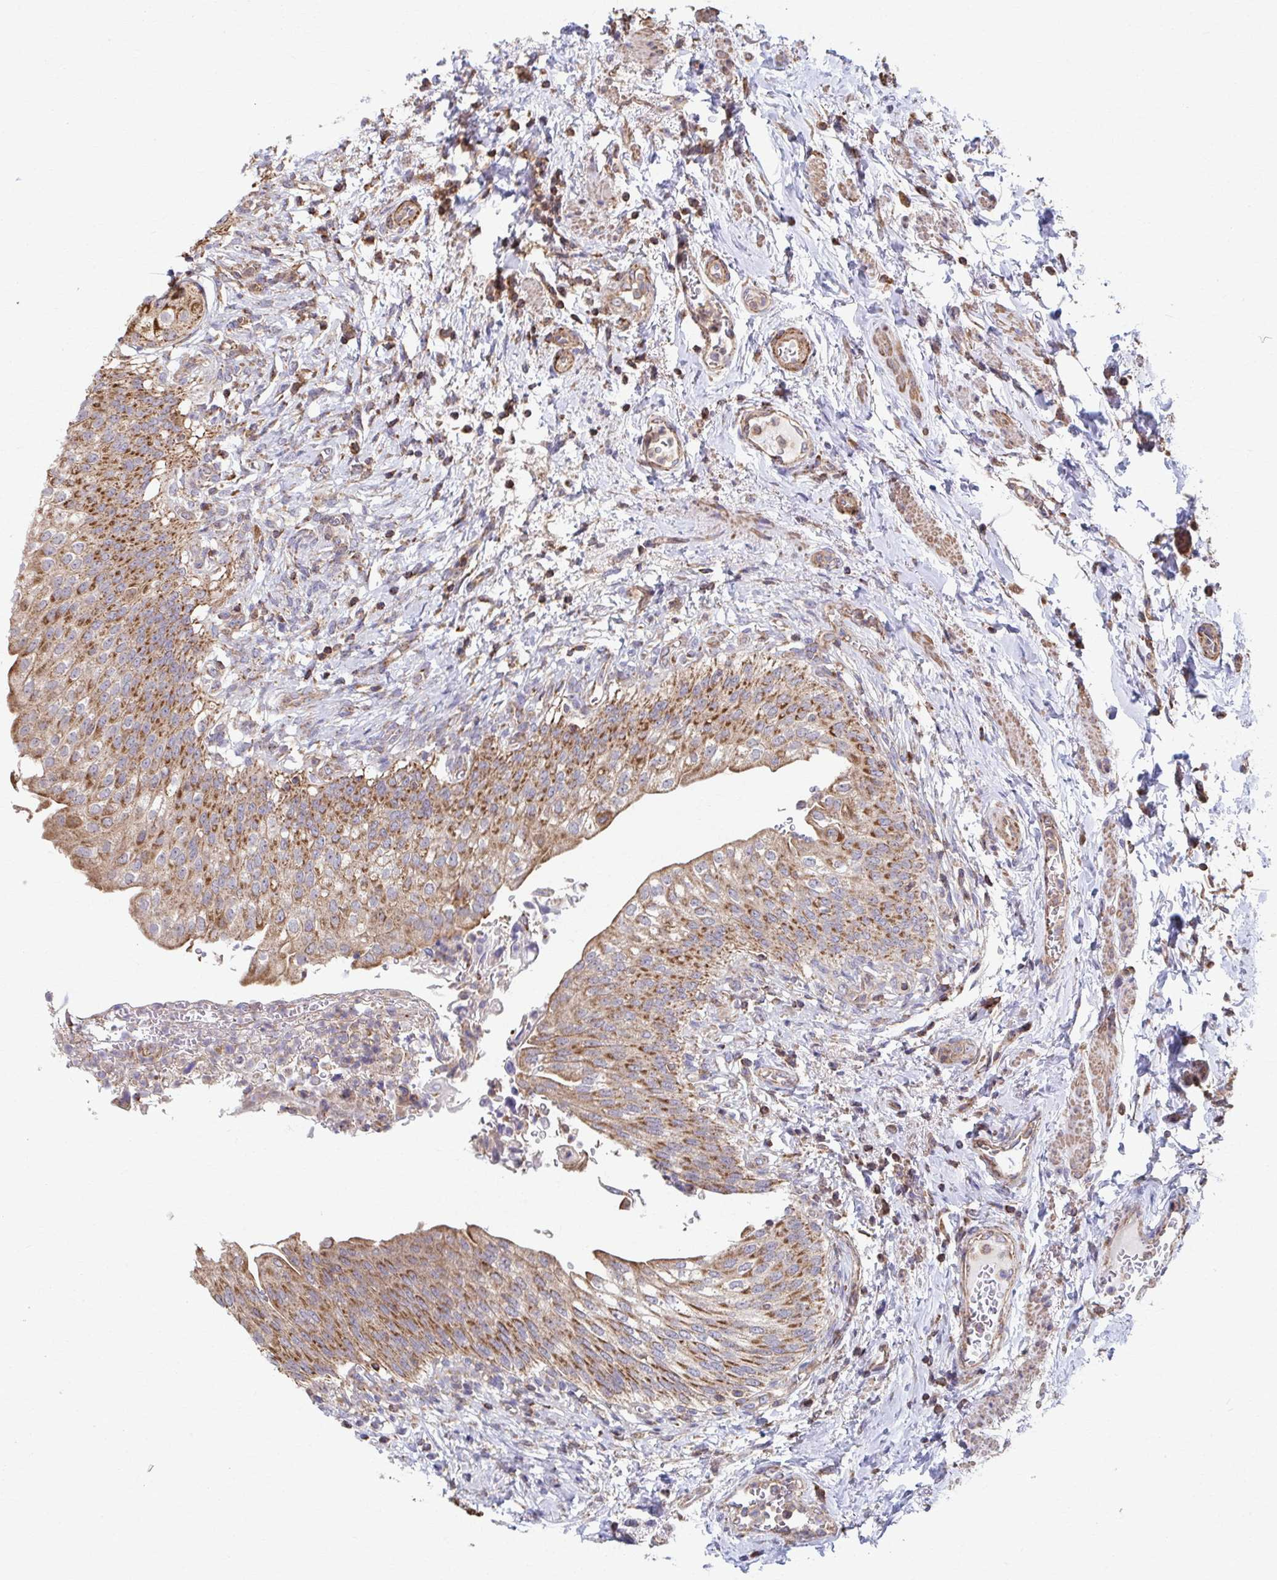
{"staining": {"intensity": "moderate", "quantity": ">75%", "location": "cytoplasmic/membranous"}, "tissue": "urinary bladder", "cell_type": "Urothelial cells", "image_type": "normal", "snomed": [{"axis": "morphology", "description": "Normal tissue, NOS"}, {"axis": "topography", "description": "Urinary bladder"}, {"axis": "topography", "description": "Peripheral nerve tissue"}], "caption": "IHC staining of benign urinary bladder, which displays medium levels of moderate cytoplasmic/membranous positivity in about >75% of urothelial cells indicating moderate cytoplasmic/membranous protein expression. The staining was performed using DAB (3,3'-diaminobenzidine) (brown) for protein detection and nuclei were counterstained in hematoxylin (blue).", "gene": "KLHL34", "patient": {"sex": "female", "age": 60}}